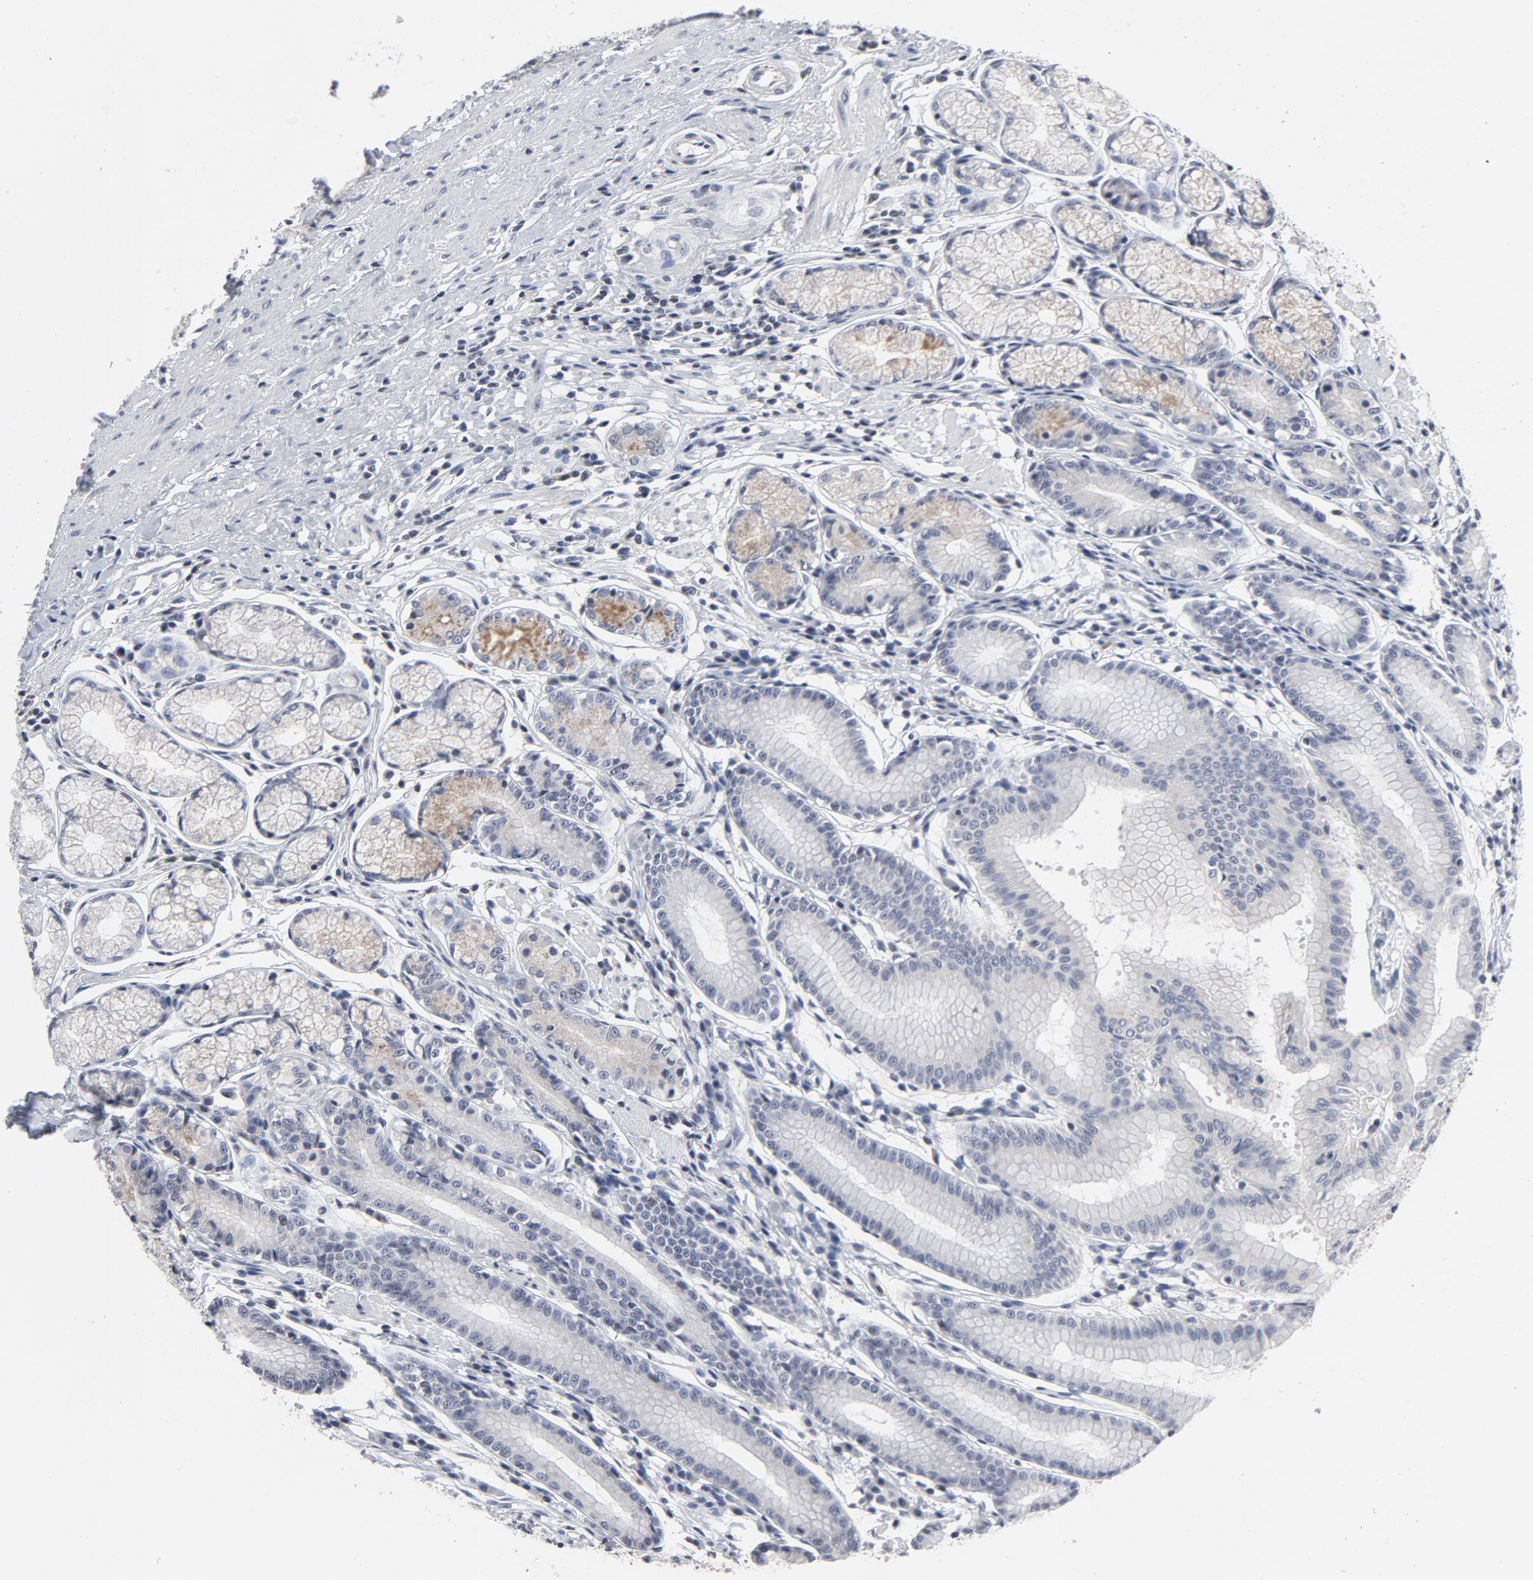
{"staining": {"intensity": "moderate", "quantity": "<25%", "location": "cytoplasmic/membranous"}, "tissue": "stomach", "cell_type": "Glandular cells", "image_type": "normal", "snomed": [{"axis": "morphology", "description": "Normal tissue, NOS"}, {"axis": "morphology", "description": "Inflammation, NOS"}, {"axis": "topography", "description": "Stomach, lower"}], "caption": "Moderate cytoplasmic/membranous expression for a protein is identified in approximately <25% of glandular cells of unremarkable stomach using immunohistochemistry (IHC).", "gene": "TCL1A", "patient": {"sex": "male", "age": 59}}